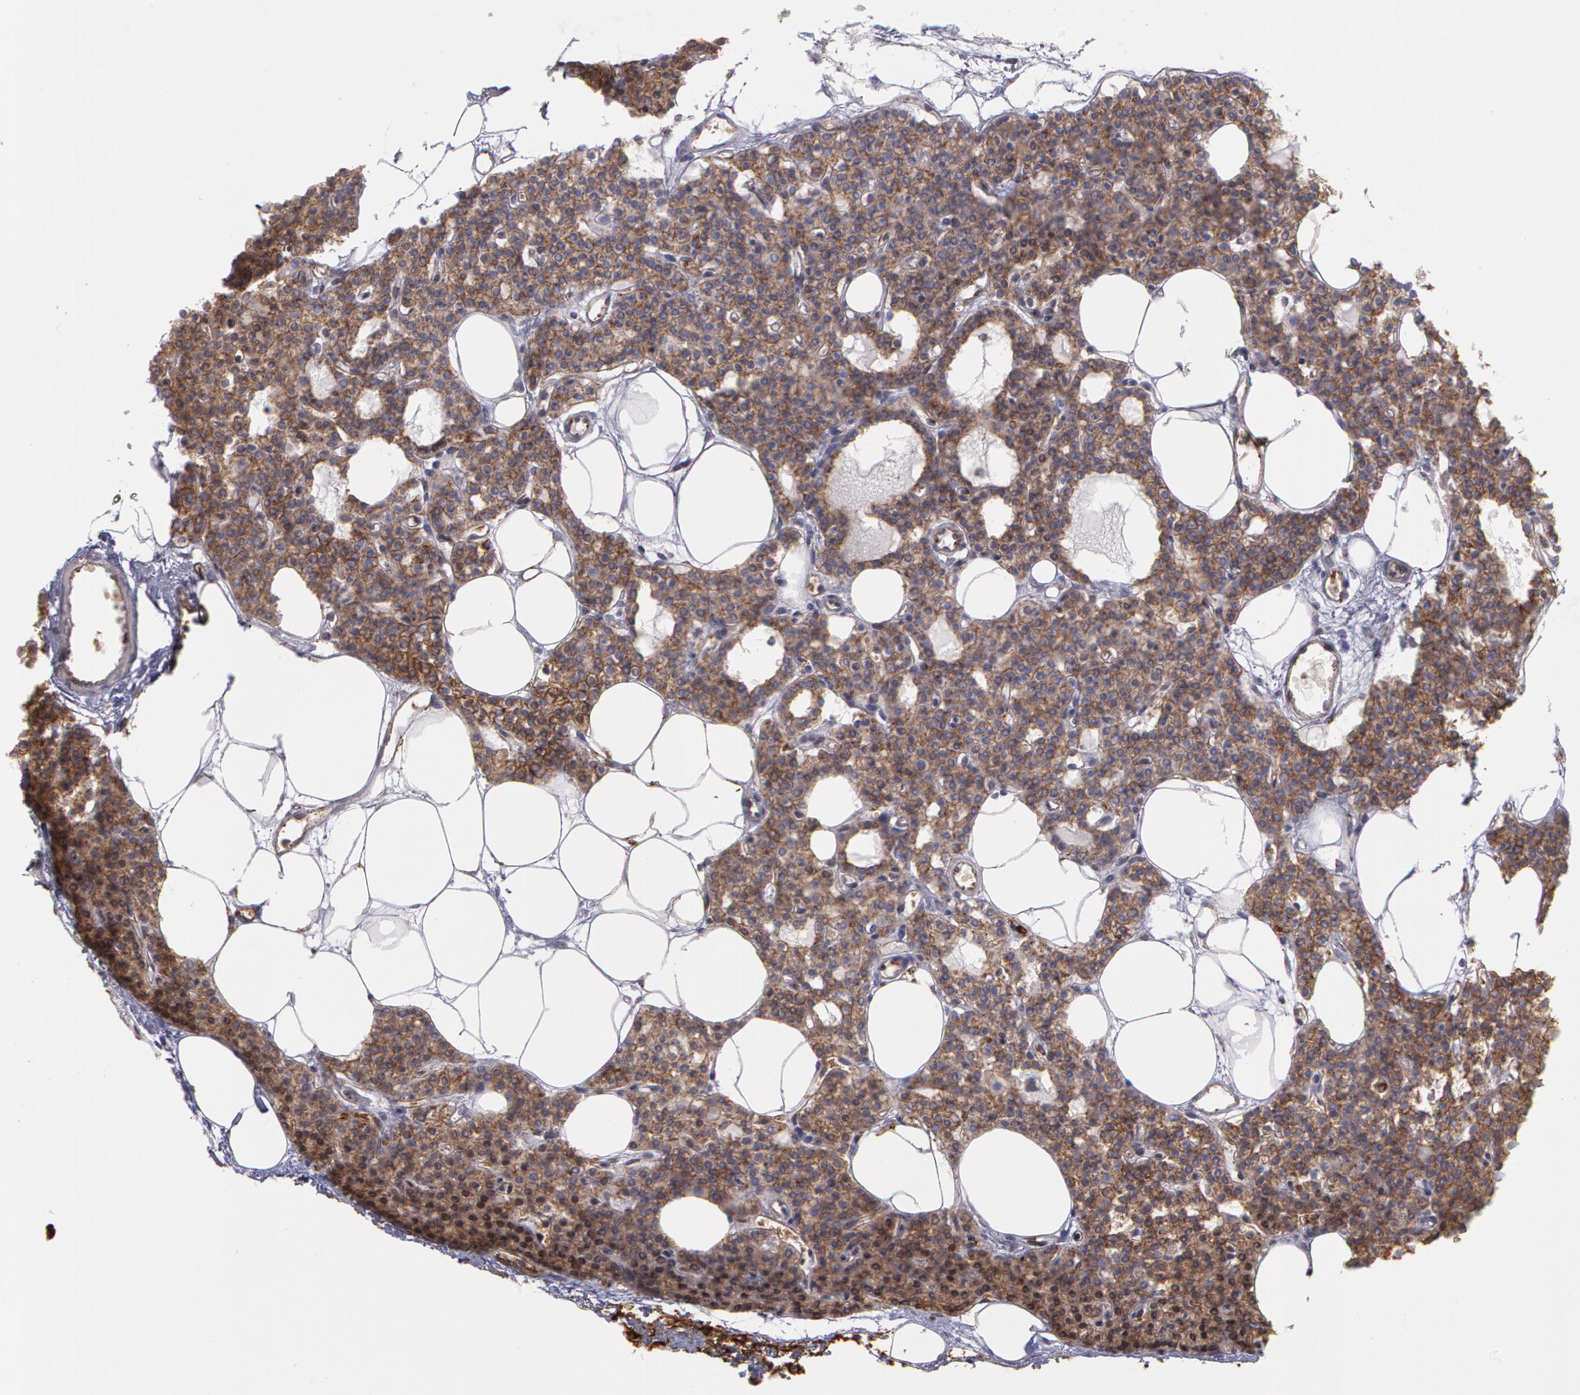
{"staining": {"intensity": "moderate", "quantity": ">75%", "location": "cytoplasmic/membranous"}, "tissue": "parathyroid gland", "cell_type": "Glandular cells", "image_type": "normal", "snomed": [{"axis": "morphology", "description": "Normal tissue, NOS"}, {"axis": "topography", "description": "Parathyroid gland"}], "caption": "DAB immunohistochemical staining of benign human parathyroid gland displays moderate cytoplasmic/membranous protein positivity in approximately >75% of glandular cells.", "gene": "FLOT2", "patient": {"sex": "male", "age": 24}}